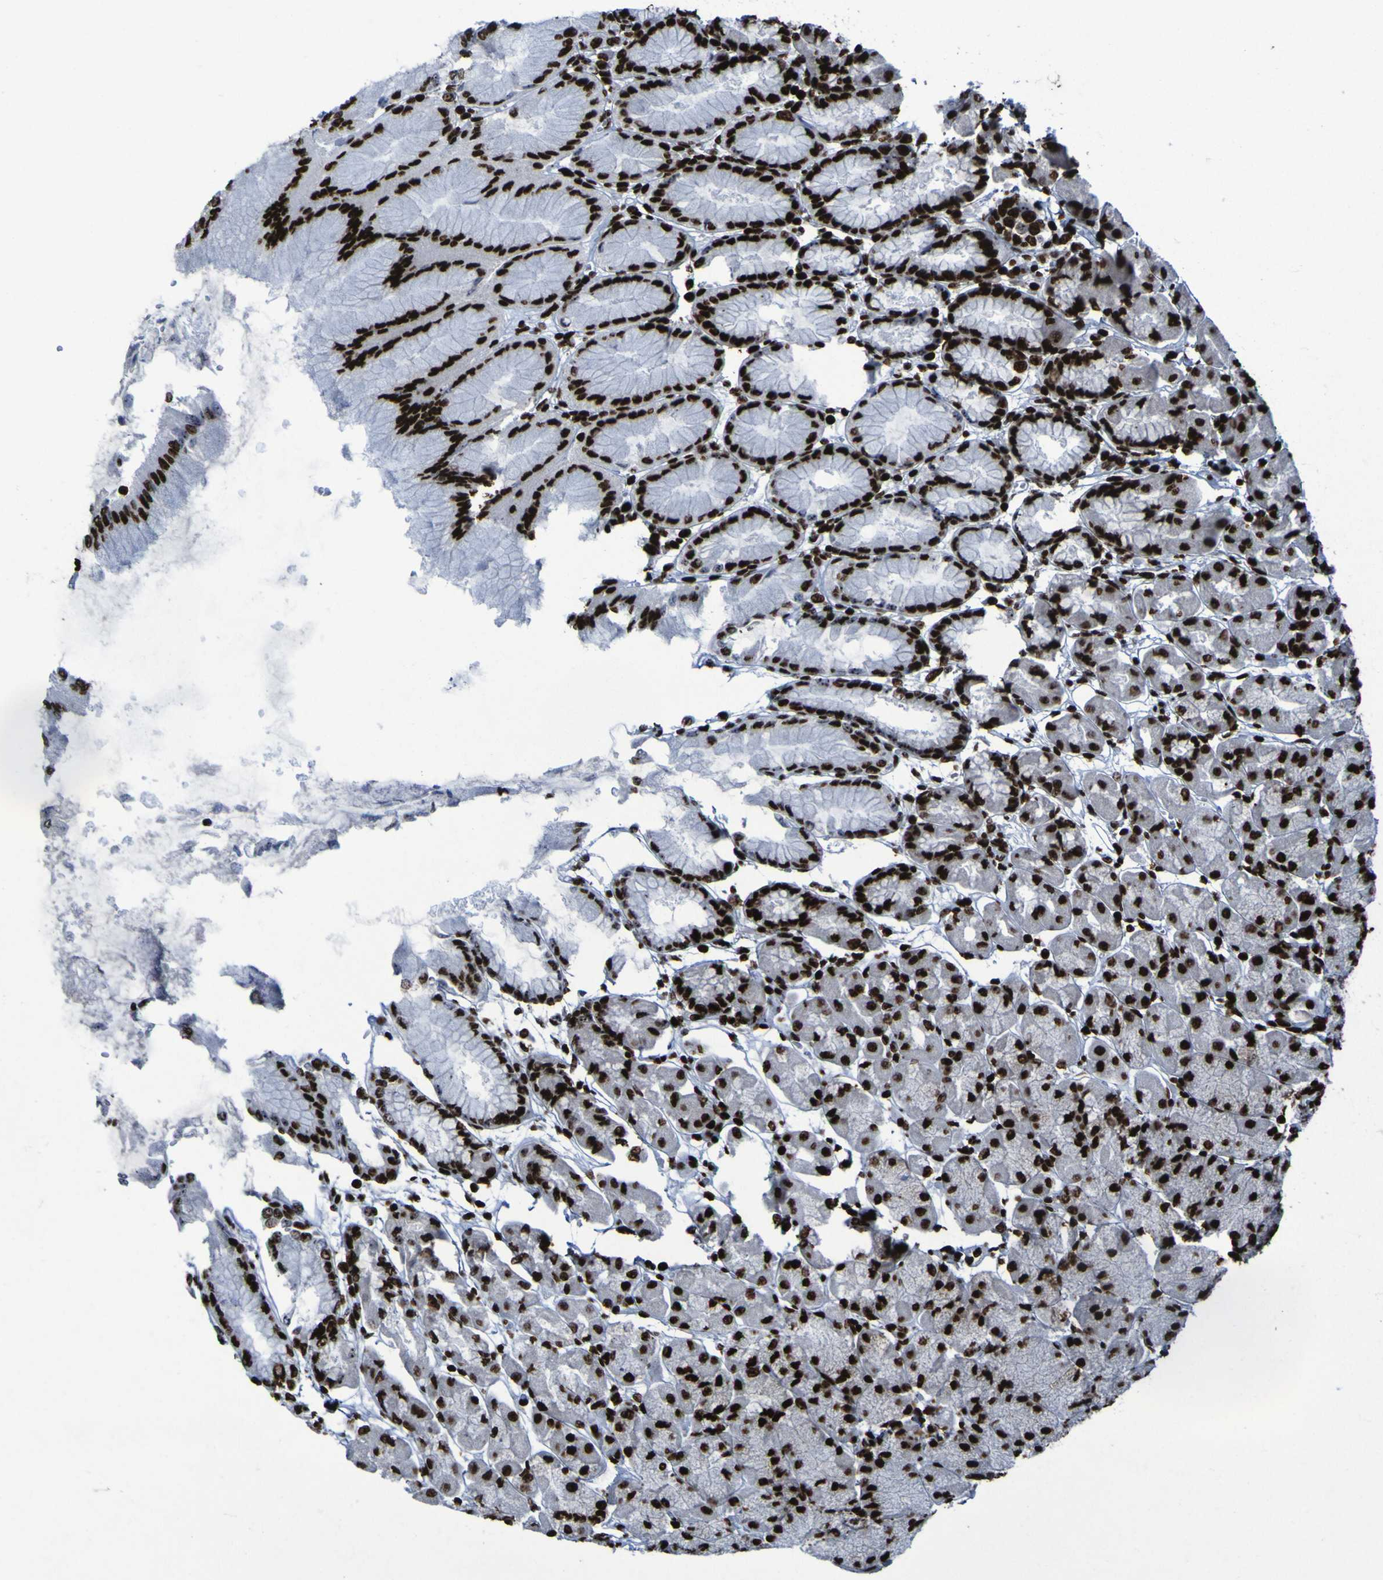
{"staining": {"intensity": "strong", "quantity": ">75%", "location": "nuclear"}, "tissue": "stomach", "cell_type": "Glandular cells", "image_type": "normal", "snomed": [{"axis": "morphology", "description": "Normal tissue, NOS"}, {"axis": "topography", "description": "Stomach, upper"}], "caption": "There is high levels of strong nuclear expression in glandular cells of unremarkable stomach, as demonstrated by immunohistochemical staining (brown color).", "gene": "NPM1", "patient": {"sex": "female", "age": 56}}